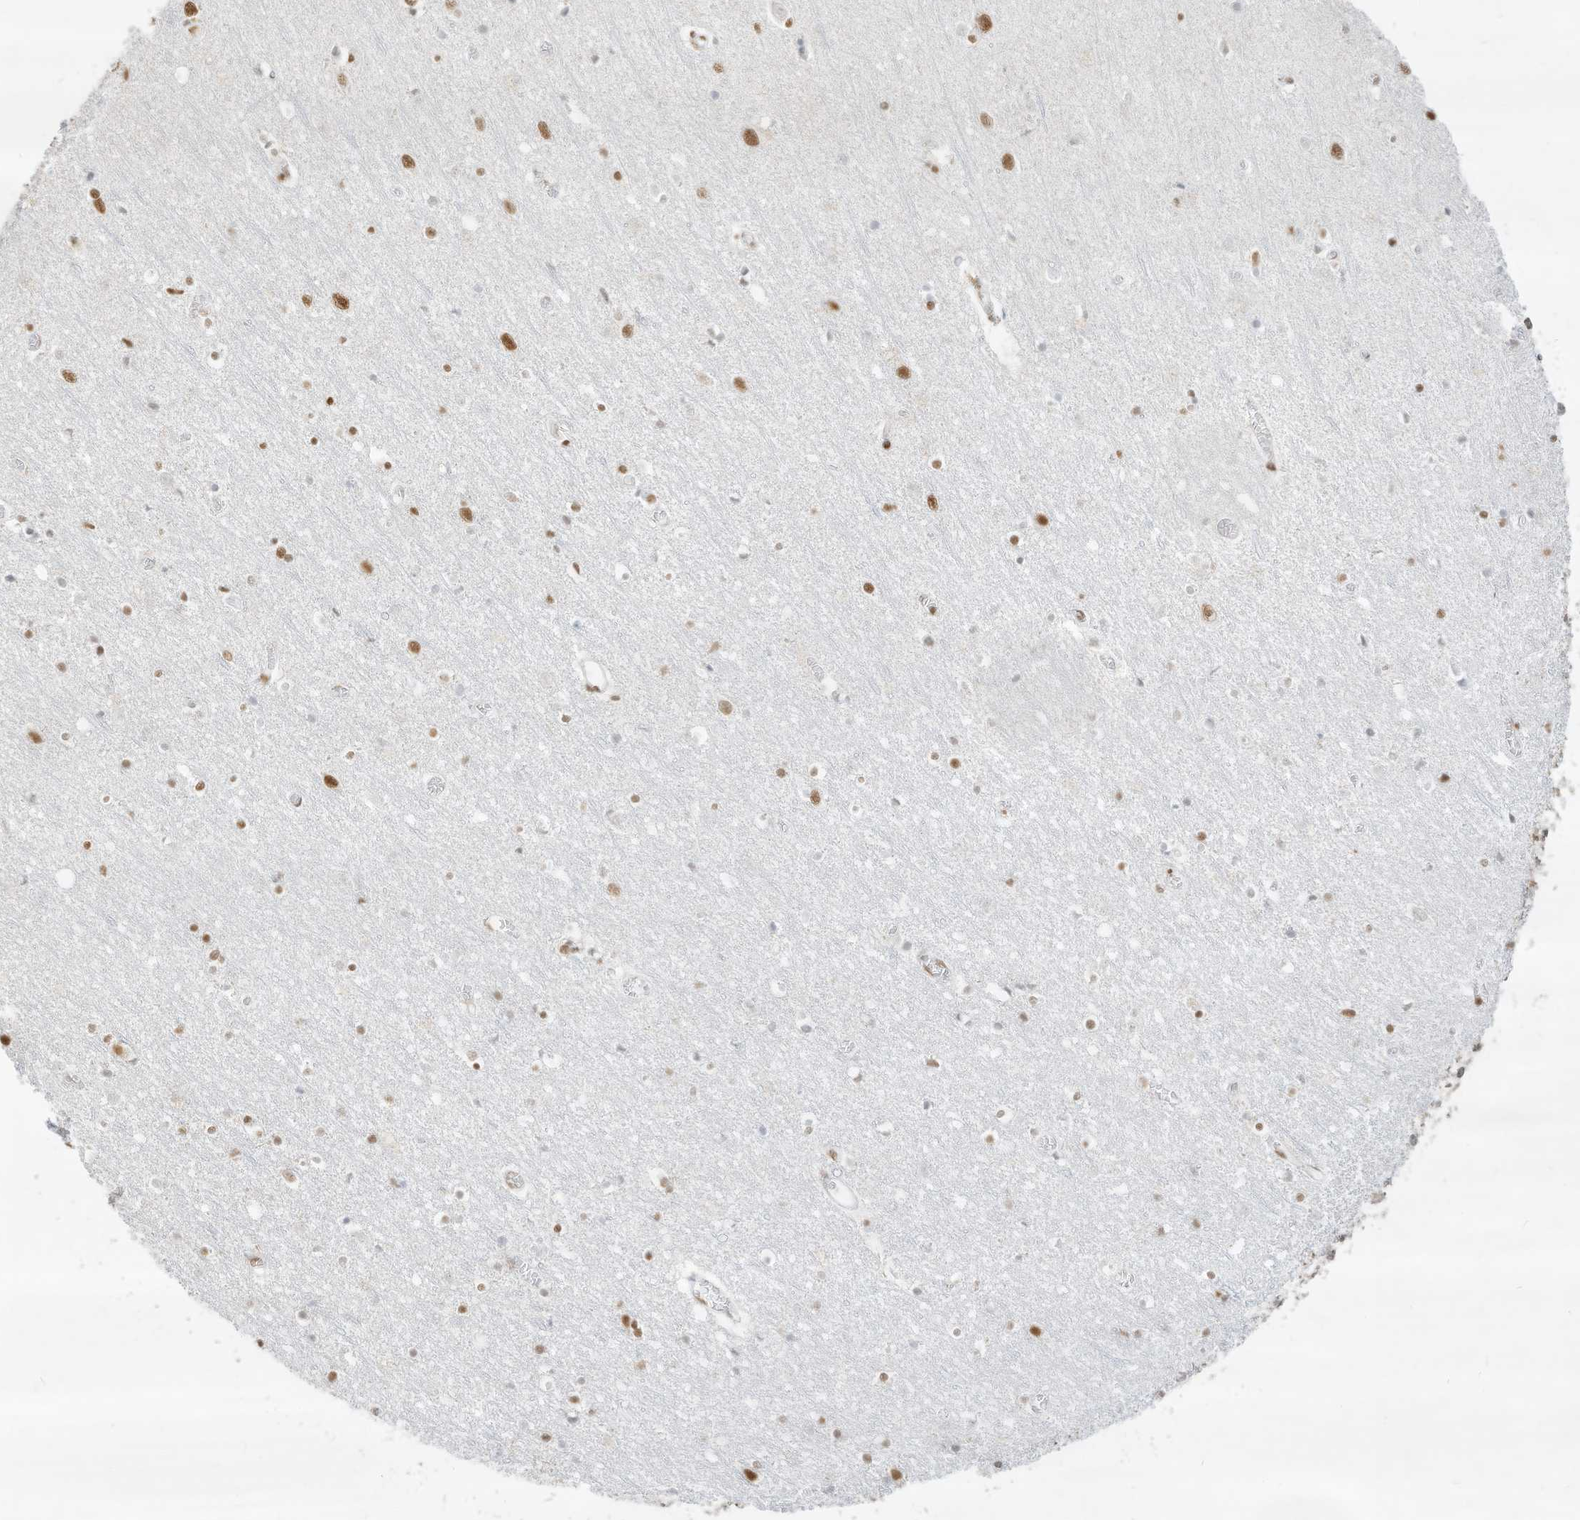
{"staining": {"intensity": "weak", "quantity": ">75%", "location": "nuclear"}, "tissue": "cerebral cortex", "cell_type": "Endothelial cells", "image_type": "normal", "snomed": [{"axis": "morphology", "description": "Normal tissue, NOS"}, {"axis": "topography", "description": "Cerebral cortex"}], "caption": "Protein expression analysis of benign cerebral cortex displays weak nuclear staining in approximately >75% of endothelial cells.", "gene": "NHSL1", "patient": {"sex": "female", "age": 64}}